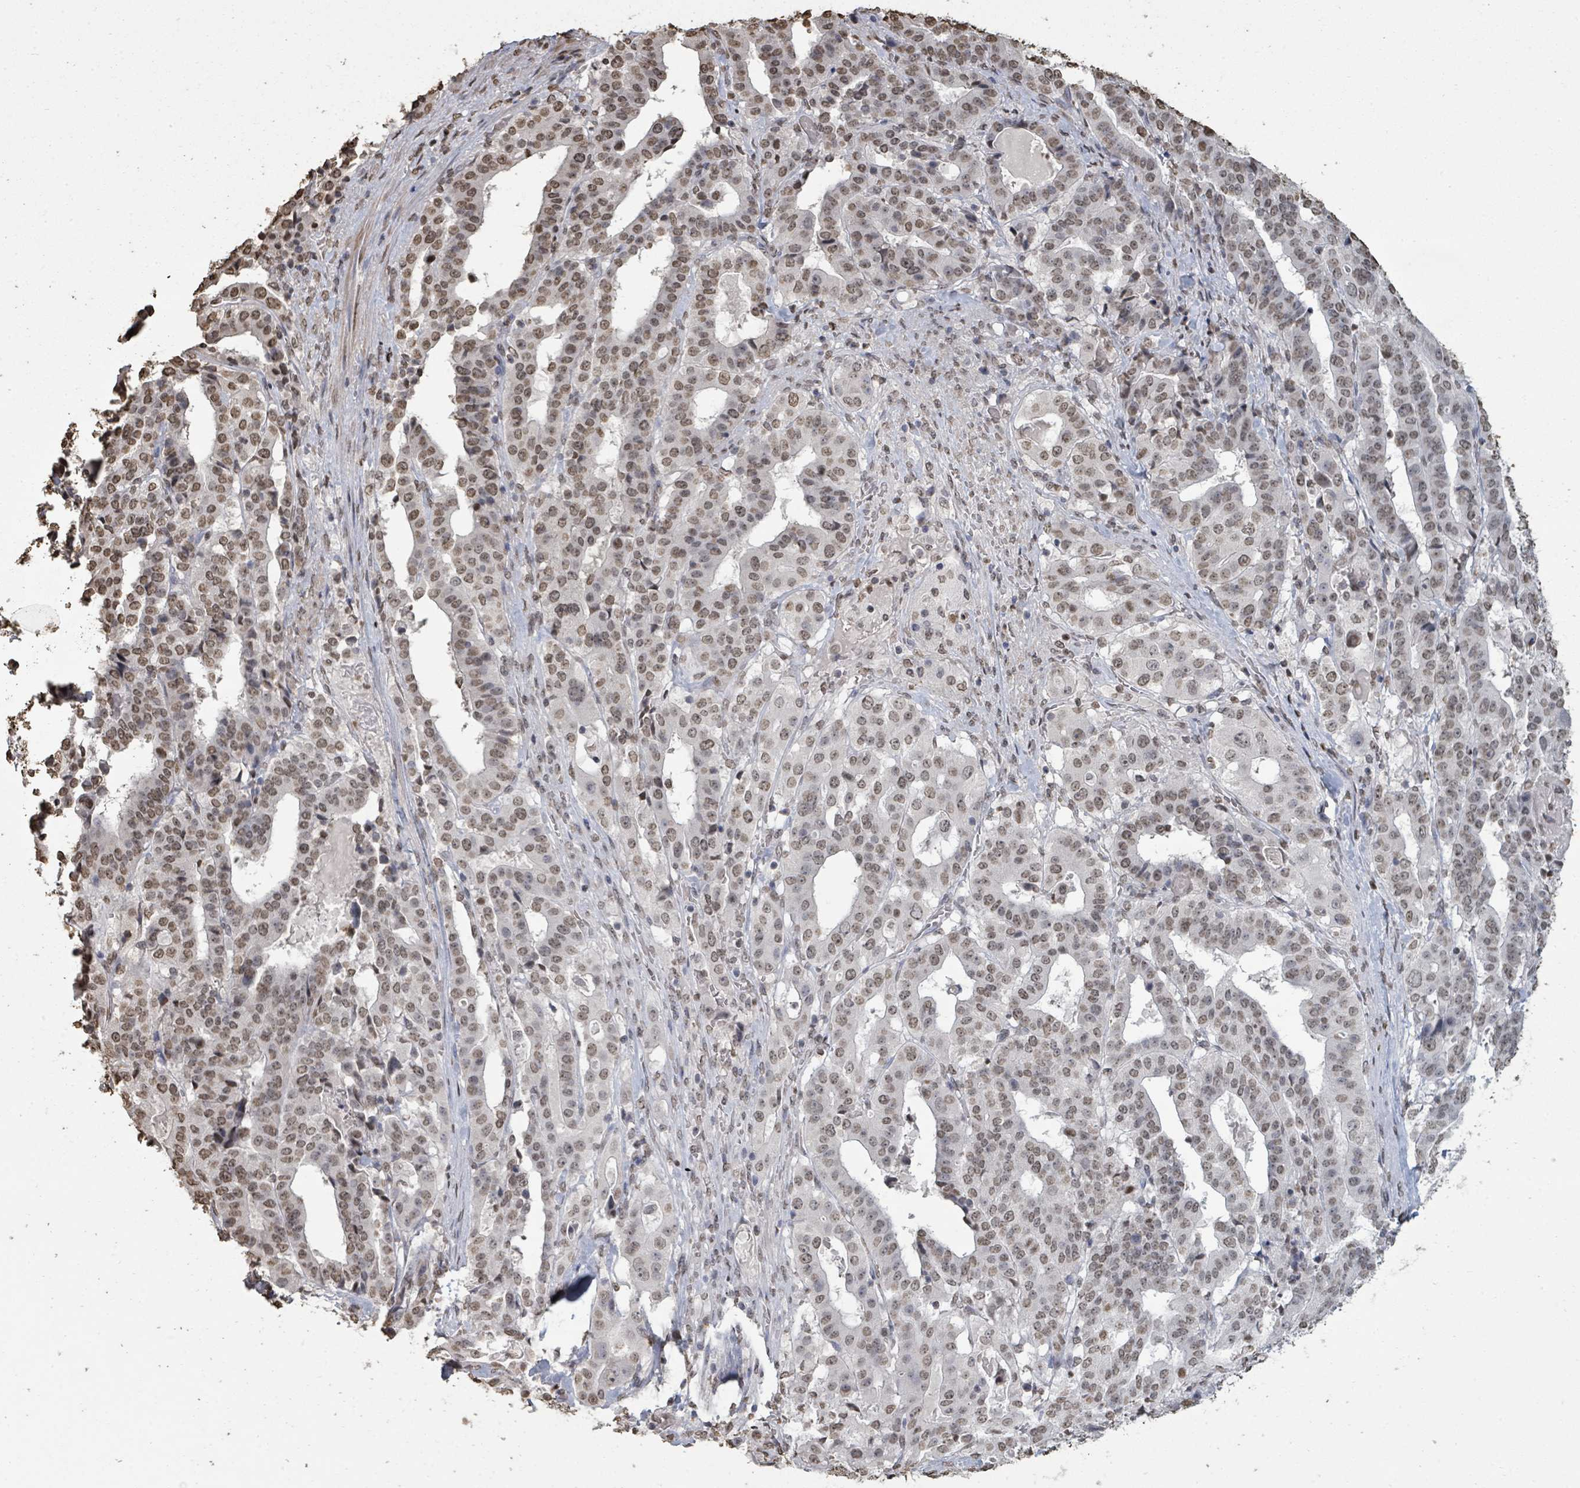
{"staining": {"intensity": "moderate", "quantity": ">75%", "location": "nuclear"}, "tissue": "stomach cancer", "cell_type": "Tumor cells", "image_type": "cancer", "snomed": [{"axis": "morphology", "description": "Adenocarcinoma, NOS"}, {"axis": "topography", "description": "Stomach"}], "caption": "Brown immunohistochemical staining in human stomach cancer shows moderate nuclear staining in about >75% of tumor cells.", "gene": "MRPS12", "patient": {"sex": "male", "age": 48}}